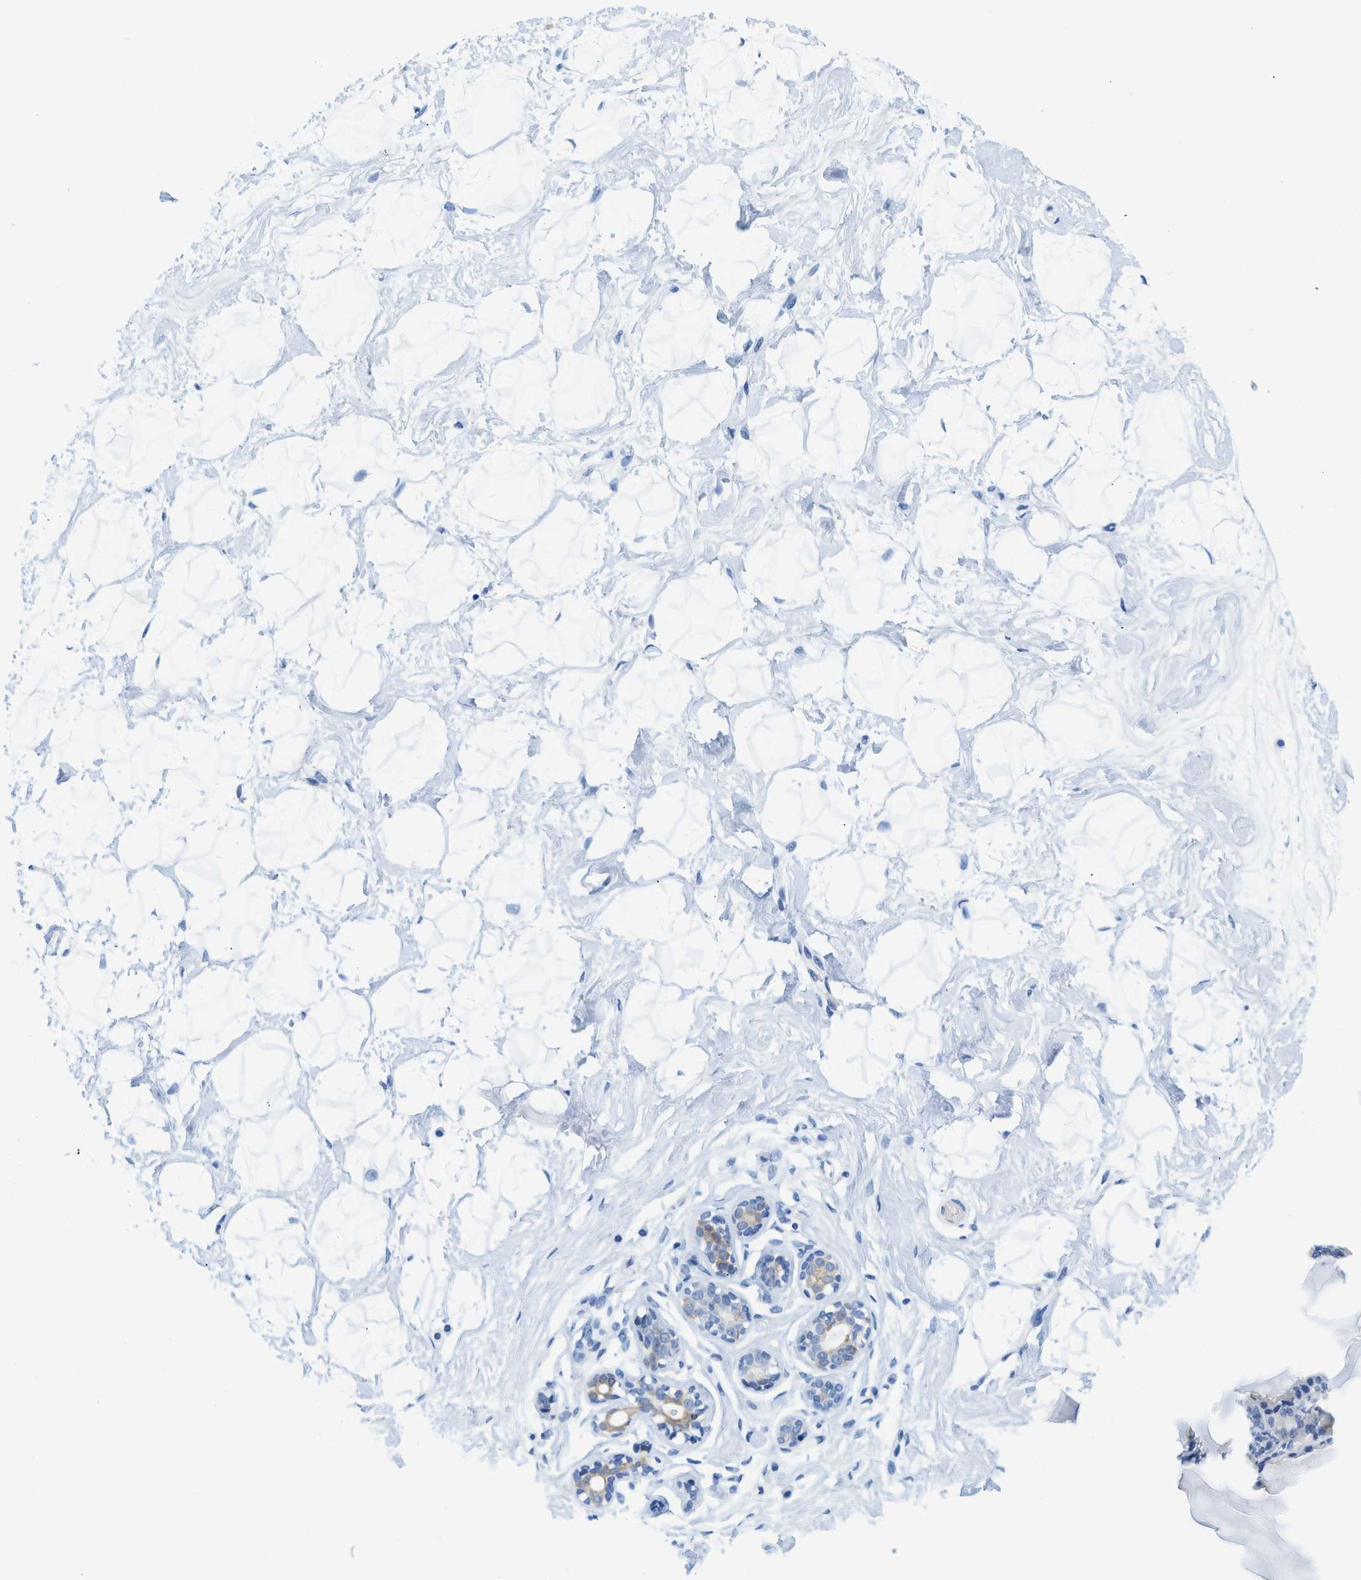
{"staining": {"intensity": "negative", "quantity": "none", "location": "none"}, "tissue": "breast", "cell_type": "Adipocytes", "image_type": "normal", "snomed": [{"axis": "morphology", "description": "Normal tissue, NOS"}, {"axis": "topography", "description": "Breast"}], "caption": "Adipocytes are negative for brown protein staining in normal breast.", "gene": "BPGM", "patient": {"sex": "female", "age": 23}}